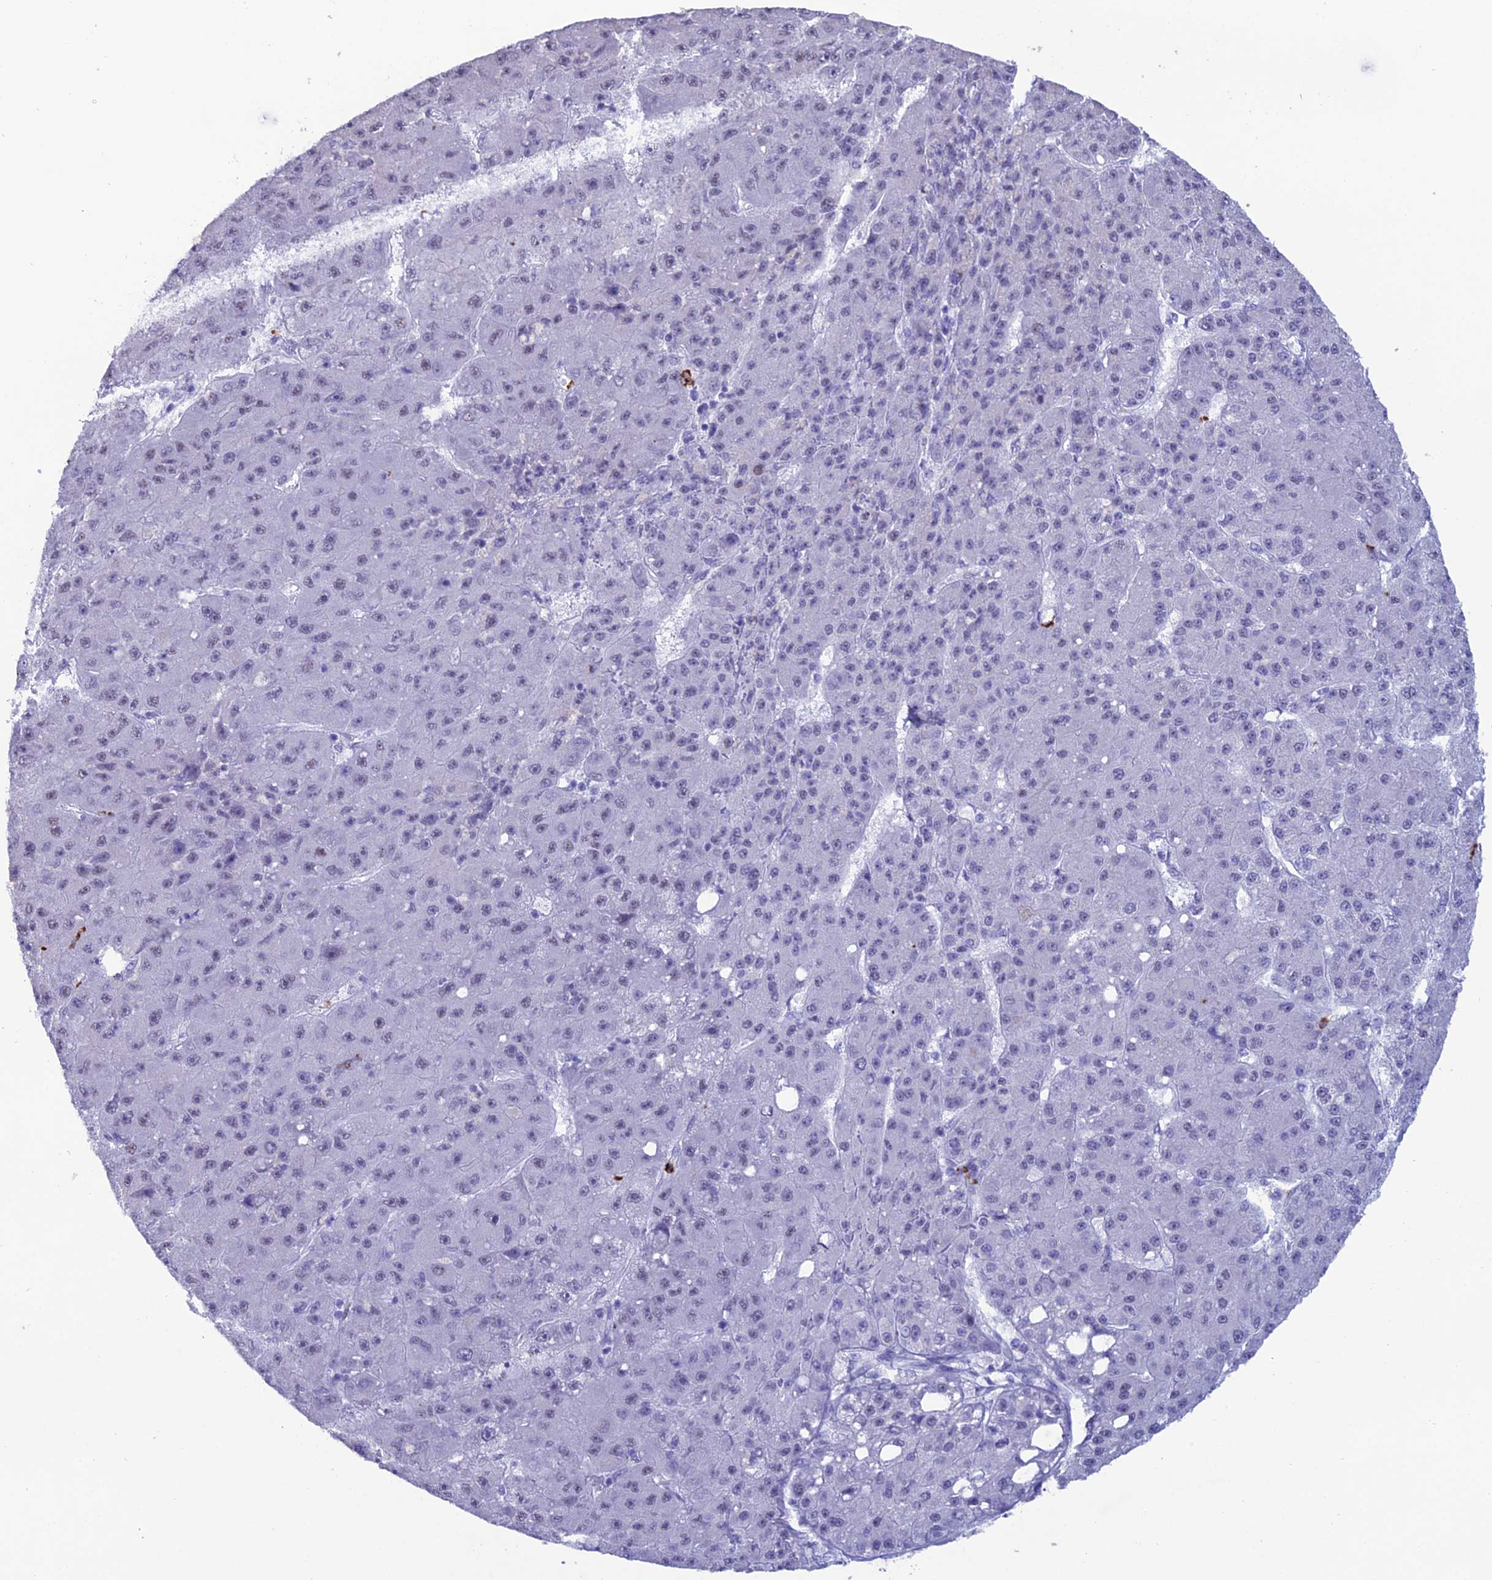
{"staining": {"intensity": "negative", "quantity": "none", "location": "none"}, "tissue": "liver cancer", "cell_type": "Tumor cells", "image_type": "cancer", "snomed": [{"axis": "morphology", "description": "Carcinoma, Hepatocellular, NOS"}, {"axis": "topography", "description": "Liver"}], "caption": "Immunohistochemistry photomicrograph of human liver hepatocellular carcinoma stained for a protein (brown), which reveals no positivity in tumor cells.", "gene": "MFSD2B", "patient": {"sex": "male", "age": 67}}